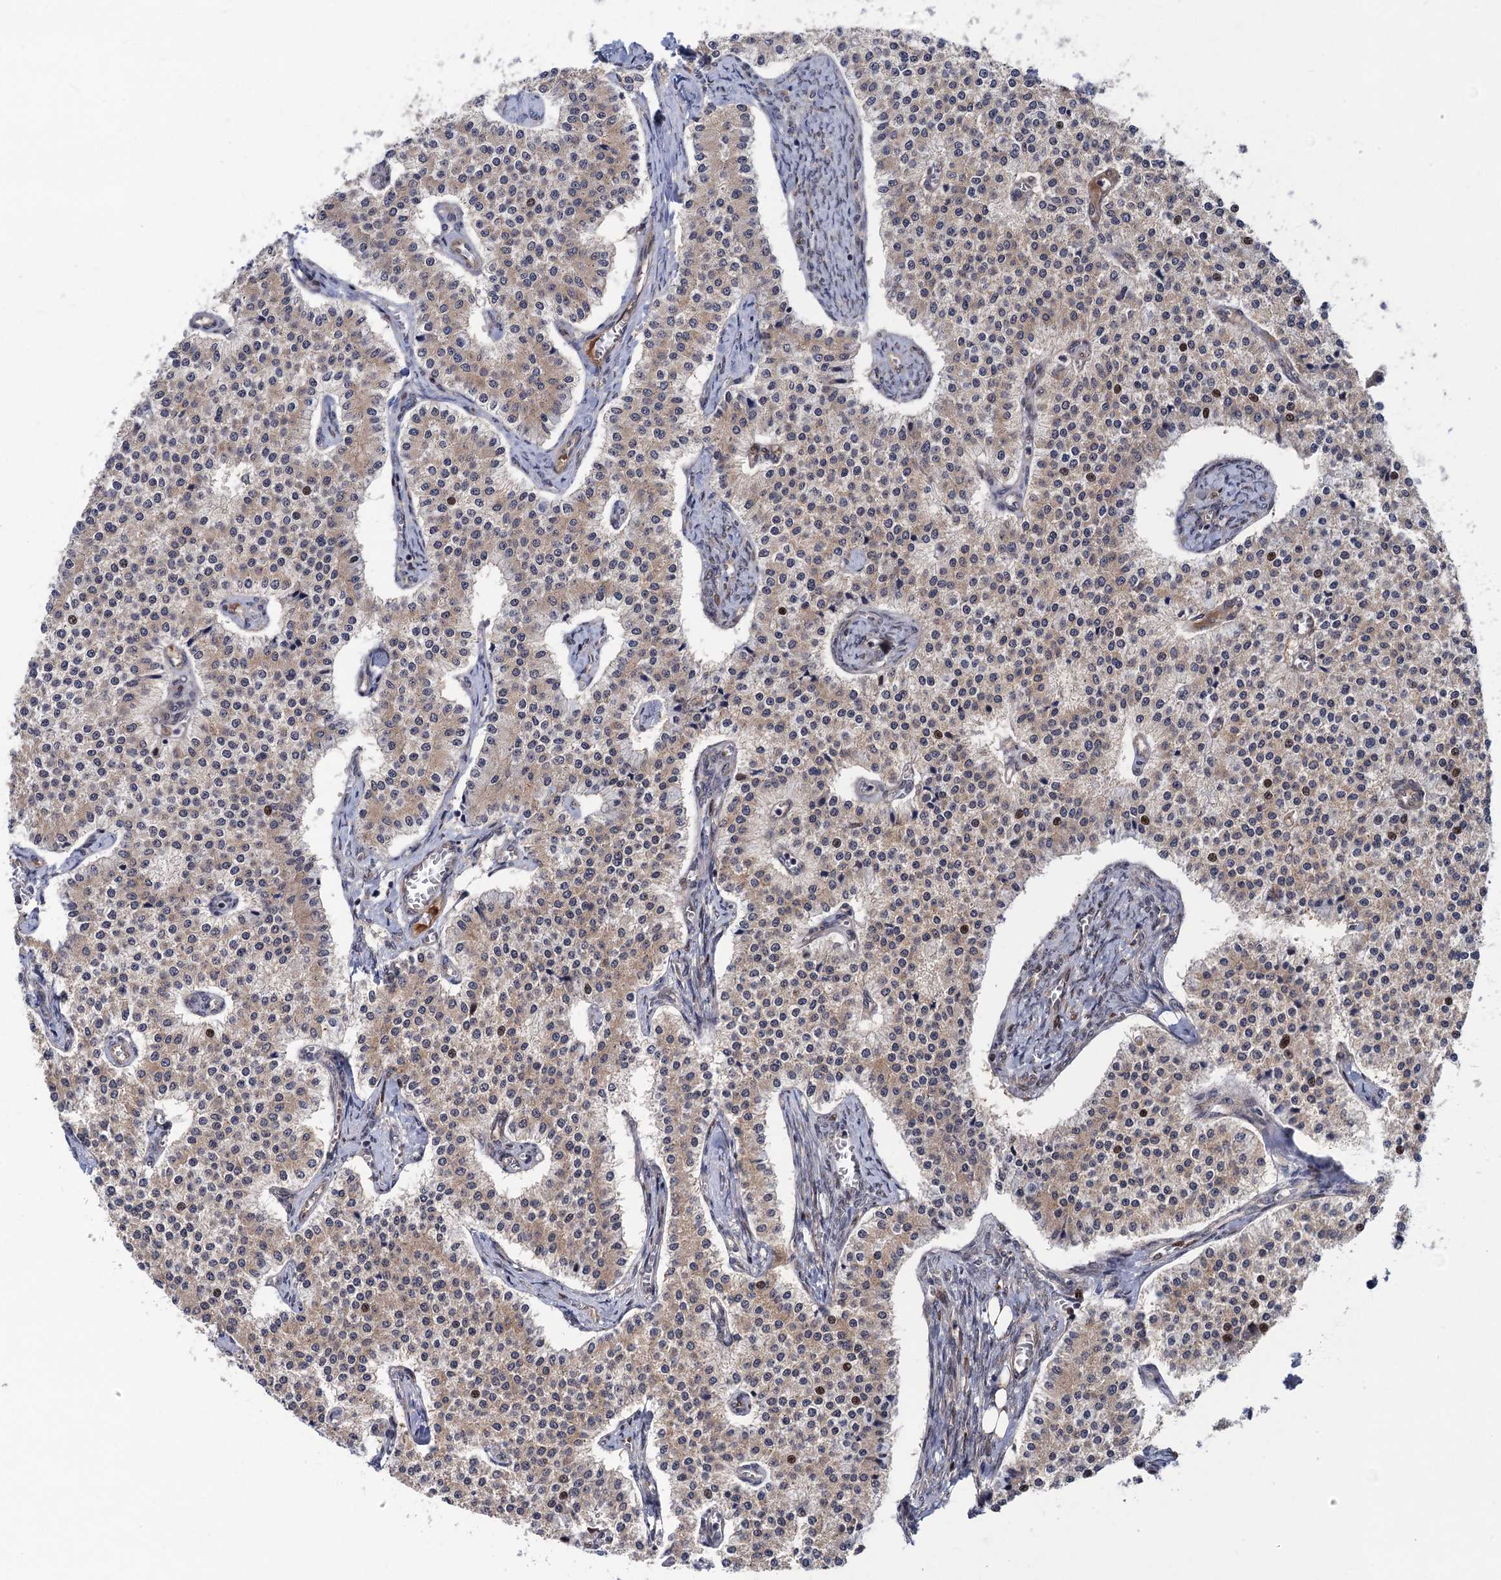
{"staining": {"intensity": "weak", "quantity": "25%-75%", "location": "cytoplasmic/membranous"}, "tissue": "carcinoid", "cell_type": "Tumor cells", "image_type": "cancer", "snomed": [{"axis": "morphology", "description": "Carcinoid, malignant, NOS"}, {"axis": "topography", "description": "Colon"}], "caption": "High-power microscopy captured an immunohistochemistry (IHC) micrograph of malignant carcinoid, revealing weak cytoplasmic/membranous expression in approximately 25%-75% of tumor cells.", "gene": "NEK8", "patient": {"sex": "female", "age": 52}}